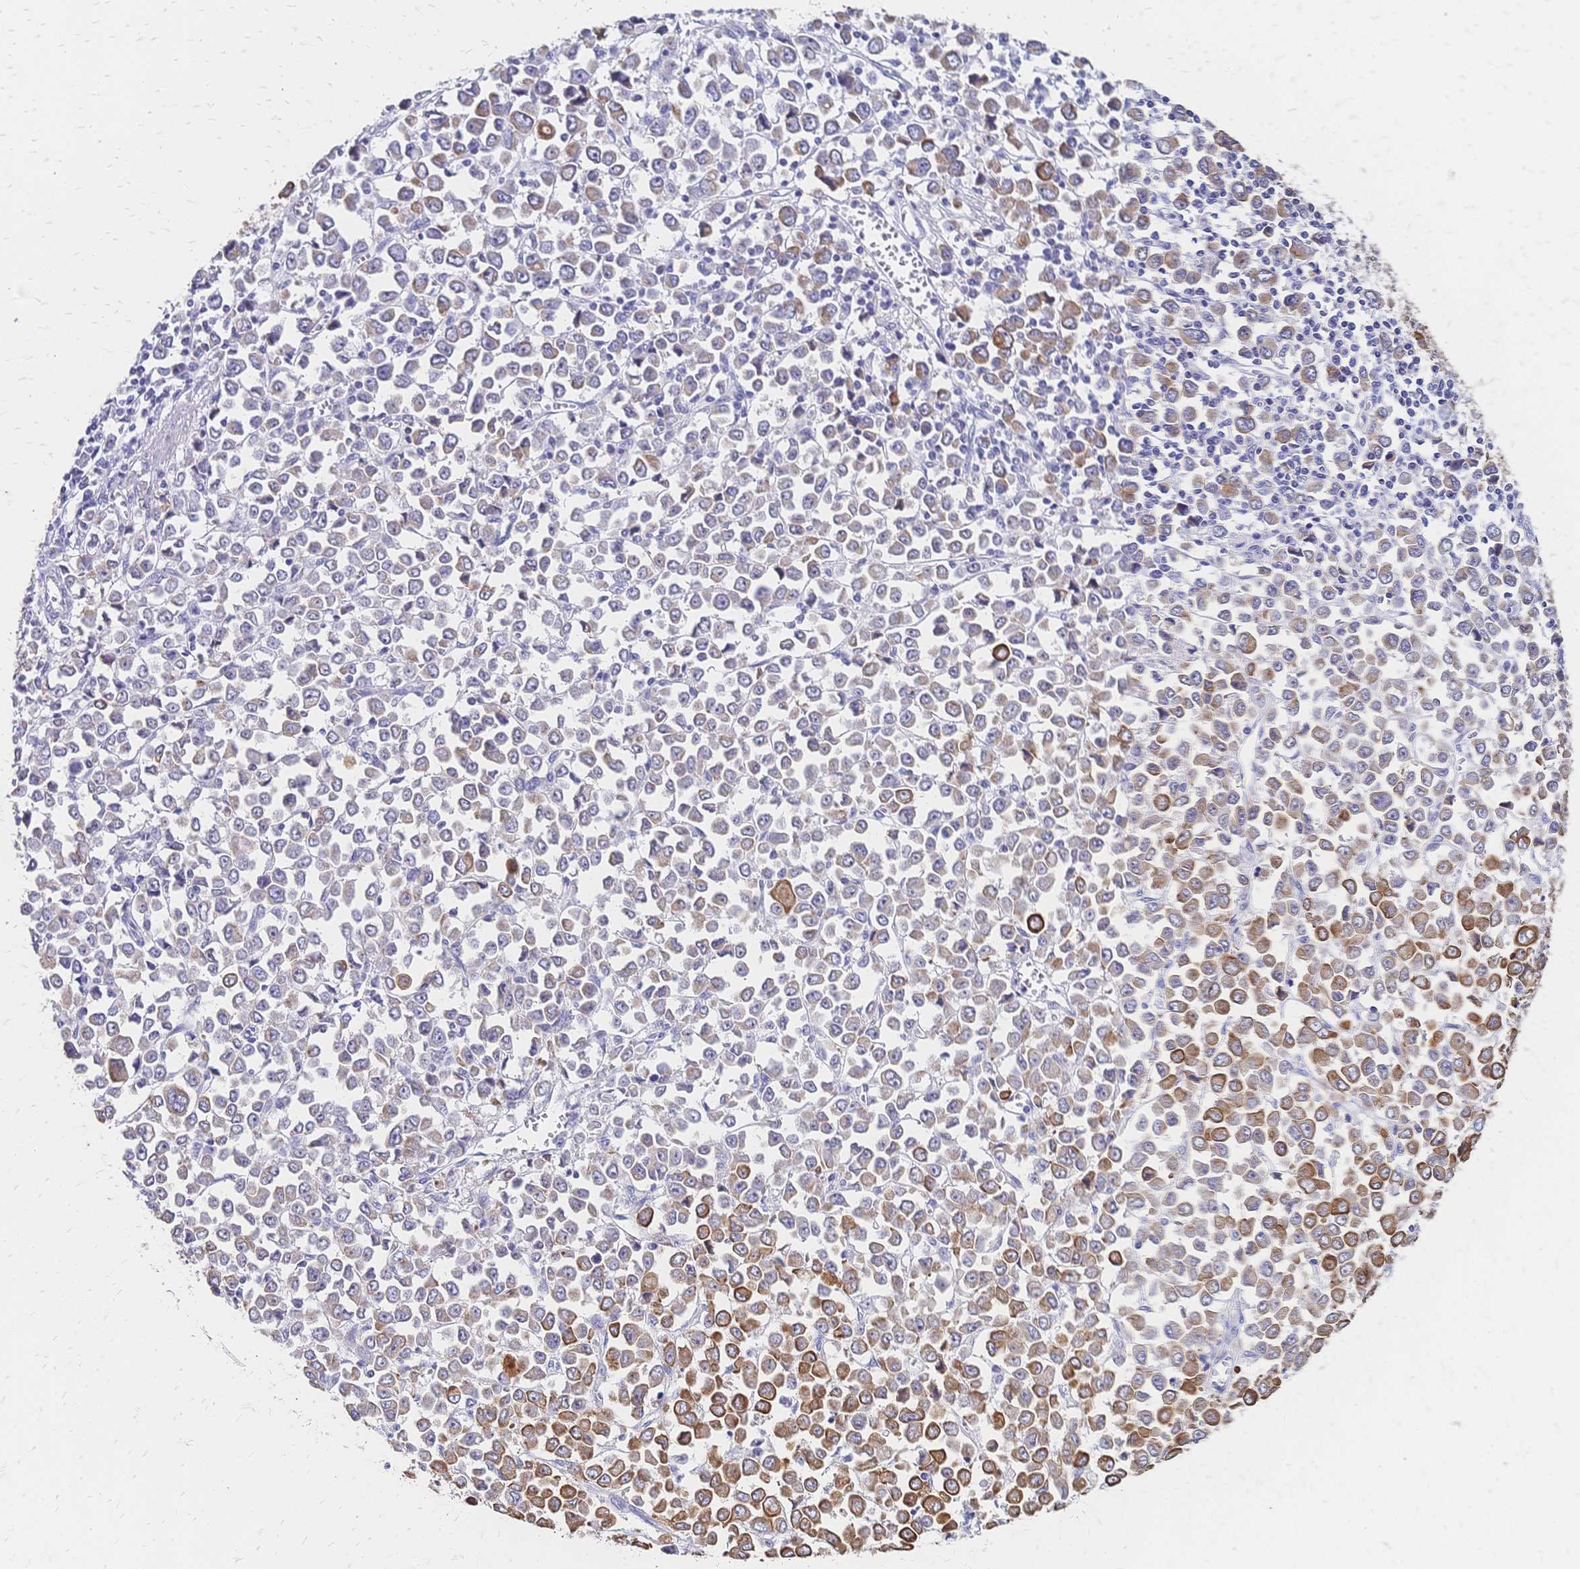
{"staining": {"intensity": "moderate", "quantity": "25%-75%", "location": "cytoplasmic/membranous"}, "tissue": "stomach cancer", "cell_type": "Tumor cells", "image_type": "cancer", "snomed": [{"axis": "morphology", "description": "Adenocarcinoma, NOS"}, {"axis": "topography", "description": "Stomach, upper"}], "caption": "Stomach cancer (adenocarcinoma) tissue shows moderate cytoplasmic/membranous expression in approximately 25%-75% of tumor cells The protein of interest is stained brown, and the nuclei are stained in blue (DAB (3,3'-diaminobenzidine) IHC with brightfield microscopy, high magnification).", "gene": "DTNB", "patient": {"sex": "male", "age": 70}}